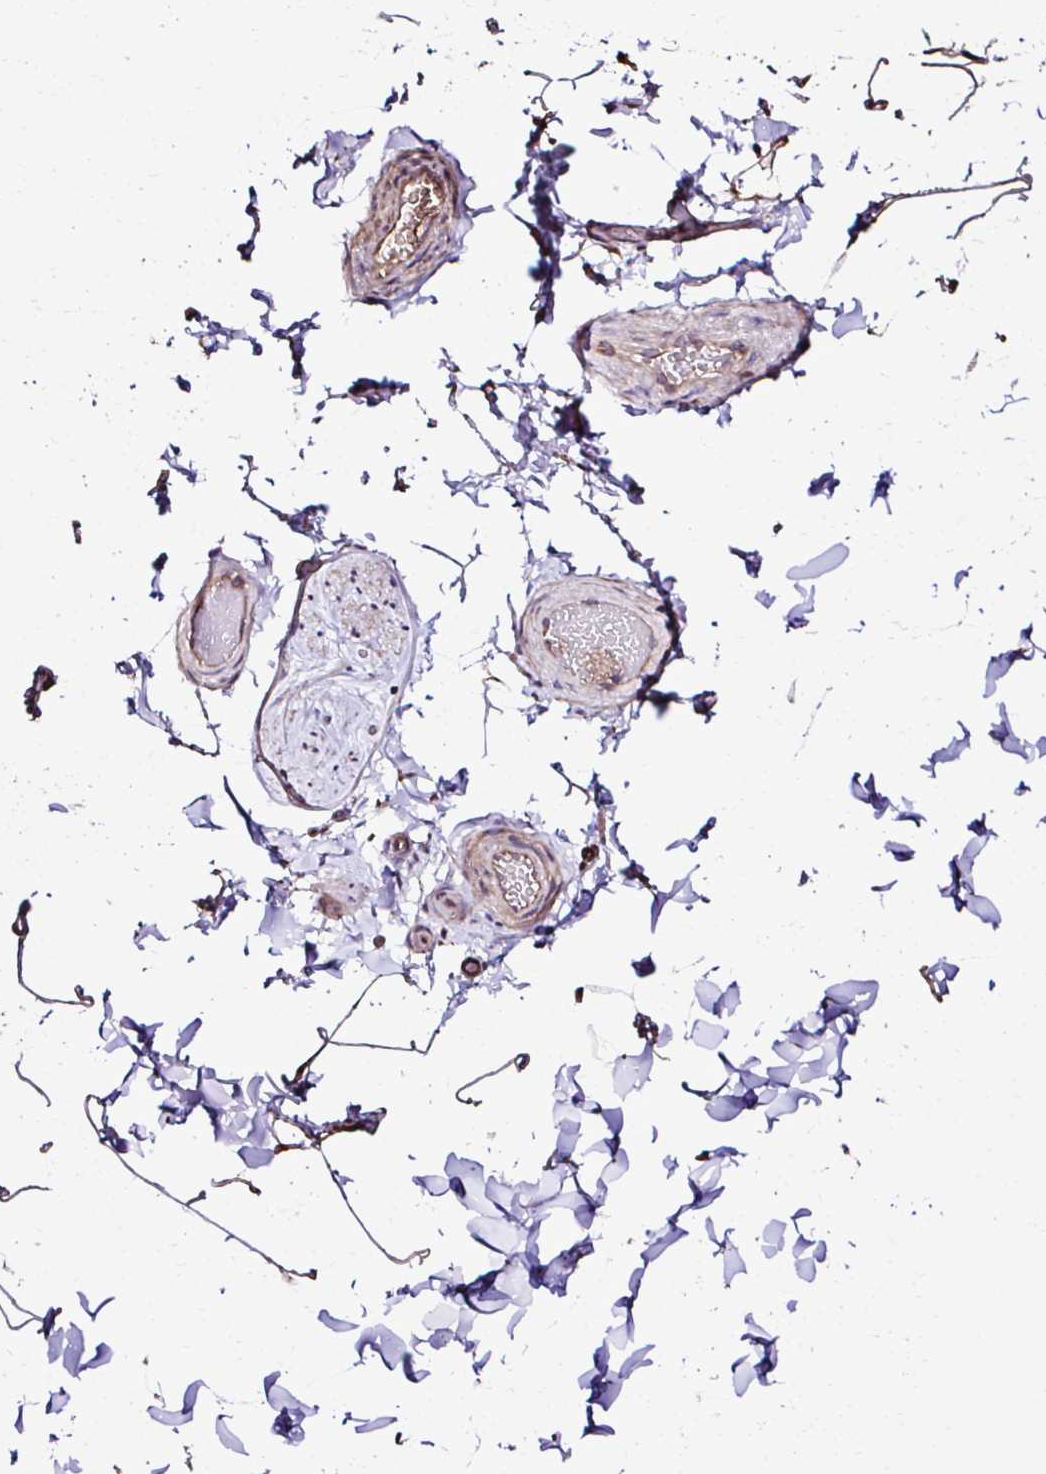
{"staining": {"intensity": "negative", "quantity": "none", "location": "none"}, "tissue": "adipose tissue", "cell_type": "Adipocytes", "image_type": "normal", "snomed": [{"axis": "morphology", "description": "Normal tissue, NOS"}, {"axis": "topography", "description": "Soft tissue"}, {"axis": "topography", "description": "Adipose tissue"}, {"axis": "topography", "description": "Vascular tissue"}, {"axis": "topography", "description": "Peripheral nerve tissue"}], "caption": "Immunohistochemical staining of unremarkable adipose tissue reveals no significant staining in adipocytes. (IHC, brightfield microscopy, high magnification).", "gene": "CCDC85C", "patient": {"sex": "male", "age": 29}}